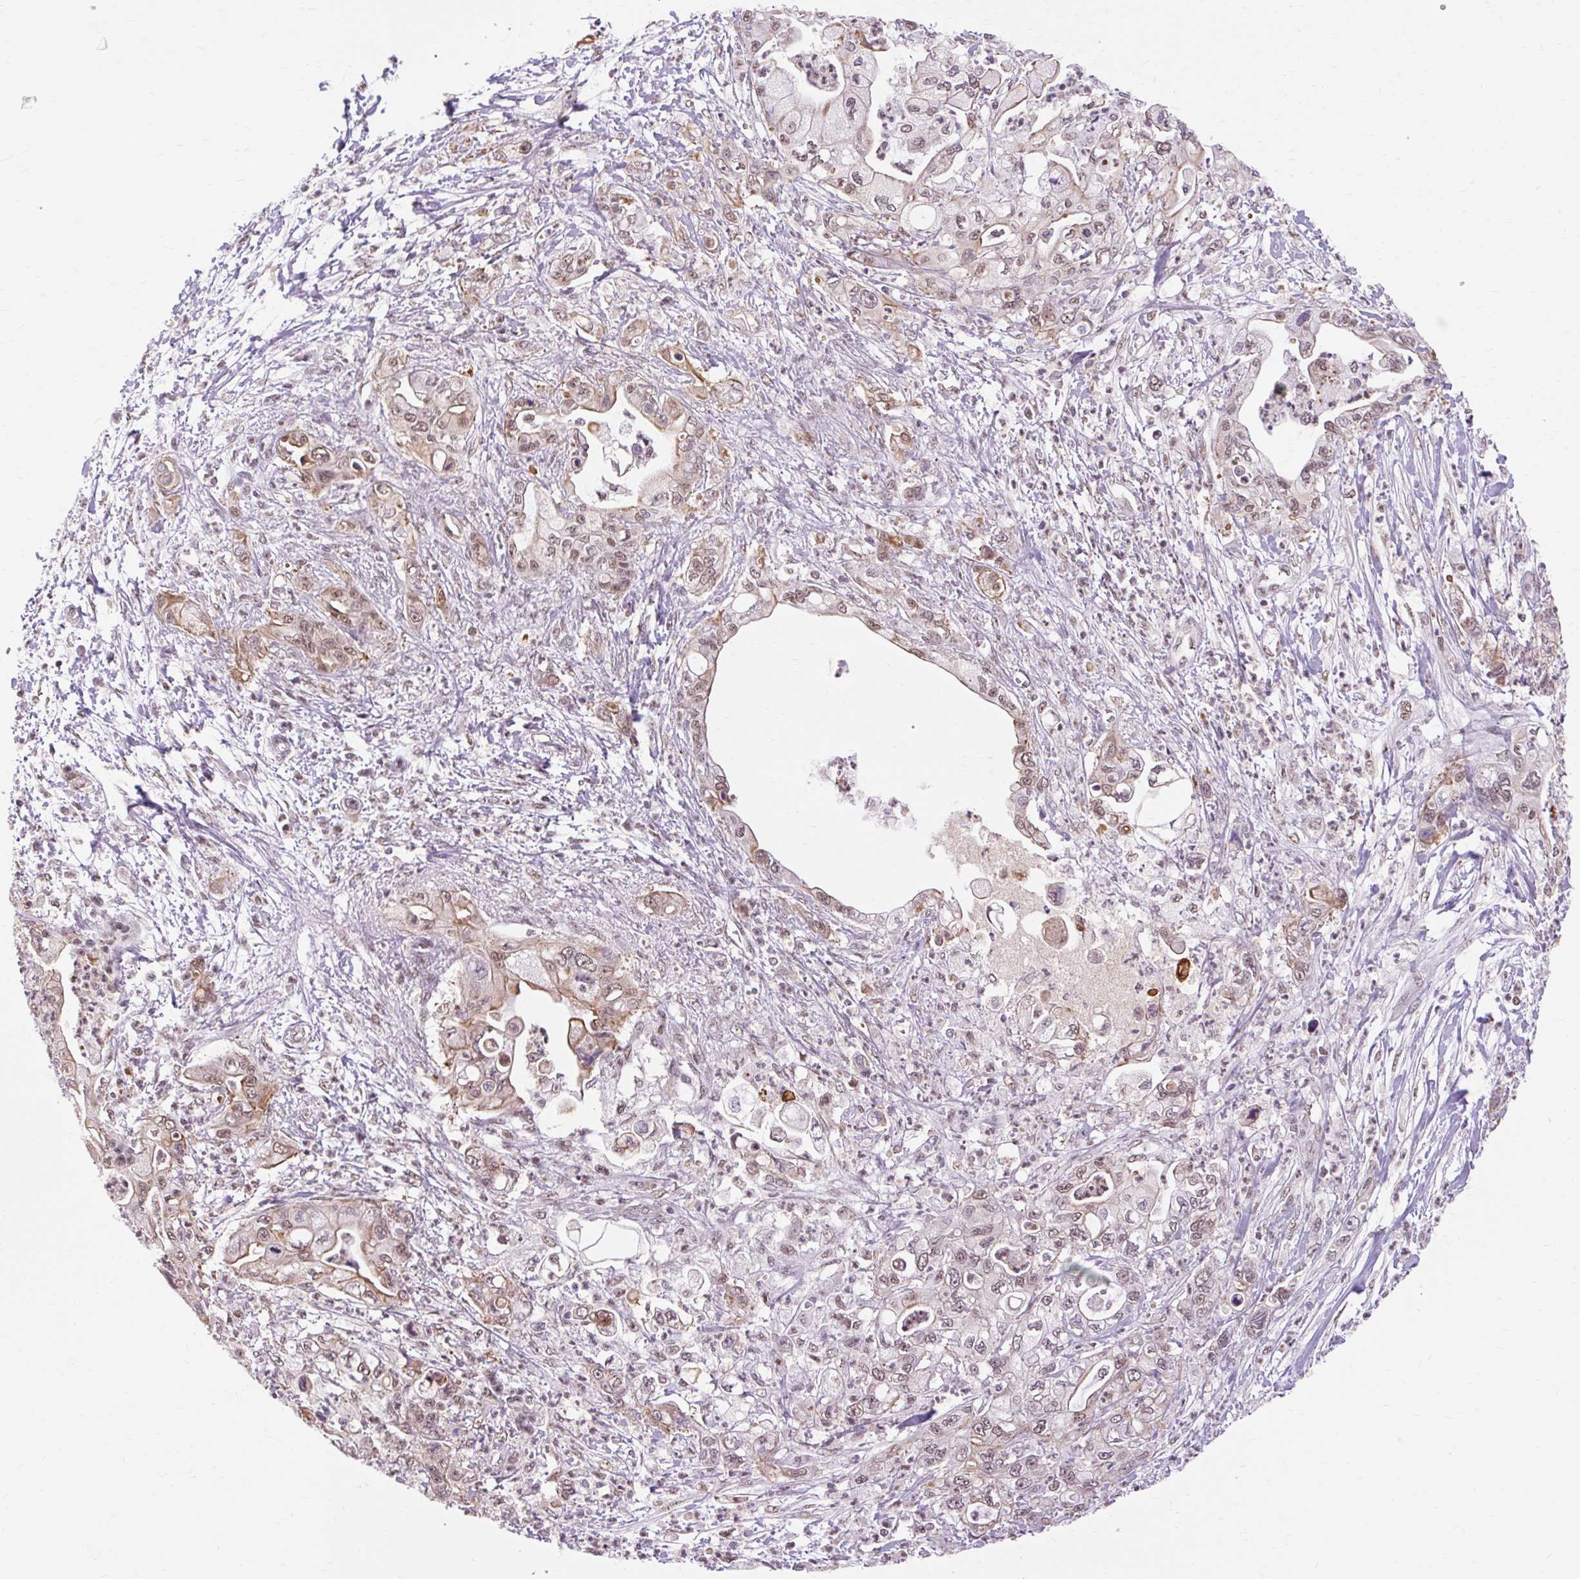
{"staining": {"intensity": "moderate", "quantity": ">75%", "location": "cytoplasmic/membranous,nuclear"}, "tissue": "pancreatic cancer", "cell_type": "Tumor cells", "image_type": "cancer", "snomed": [{"axis": "morphology", "description": "Adenocarcinoma, NOS"}, {"axis": "topography", "description": "Pancreas"}], "caption": "This histopathology image demonstrates IHC staining of pancreatic cancer (adenocarcinoma), with medium moderate cytoplasmic/membranous and nuclear expression in approximately >75% of tumor cells.", "gene": "NPIPB12", "patient": {"sex": "male", "age": 61}}